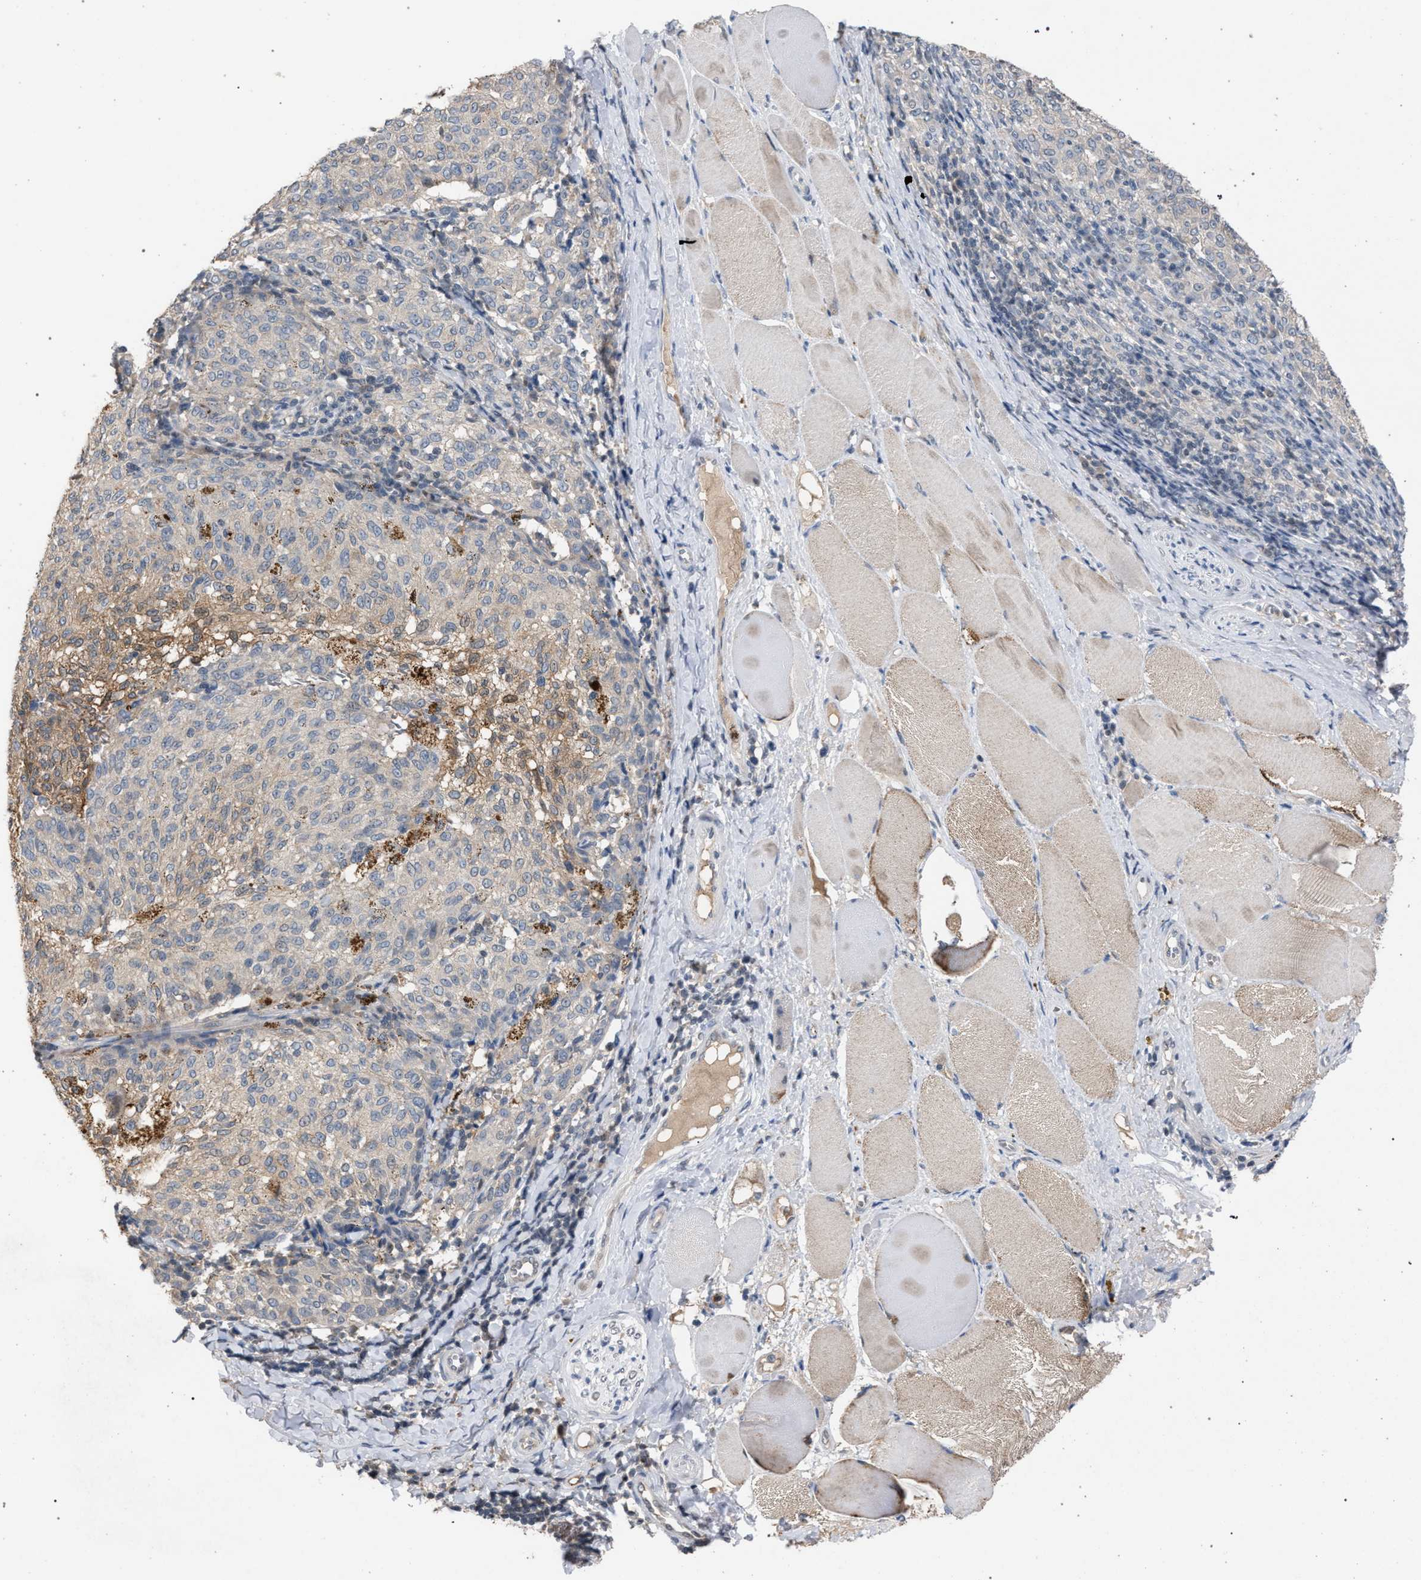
{"staining": {"intensity": "weak", "quantity": "<25%", "location": "cytoplasmic/membranous"}, "tissue": "melanoma", "cell_type": "Tumor cells", "image_type": "cancer", "snomed": [{"axis": "morphology", "description": "Malignant melanoma, NOS"}, {"axis": "topography", "description": "Skin"}], "caption": "The photomicrograph displays no staining of tumor cells in melanoma.", "gene": "TECPR1", "patient": {"sex": "female", "age": 72}}